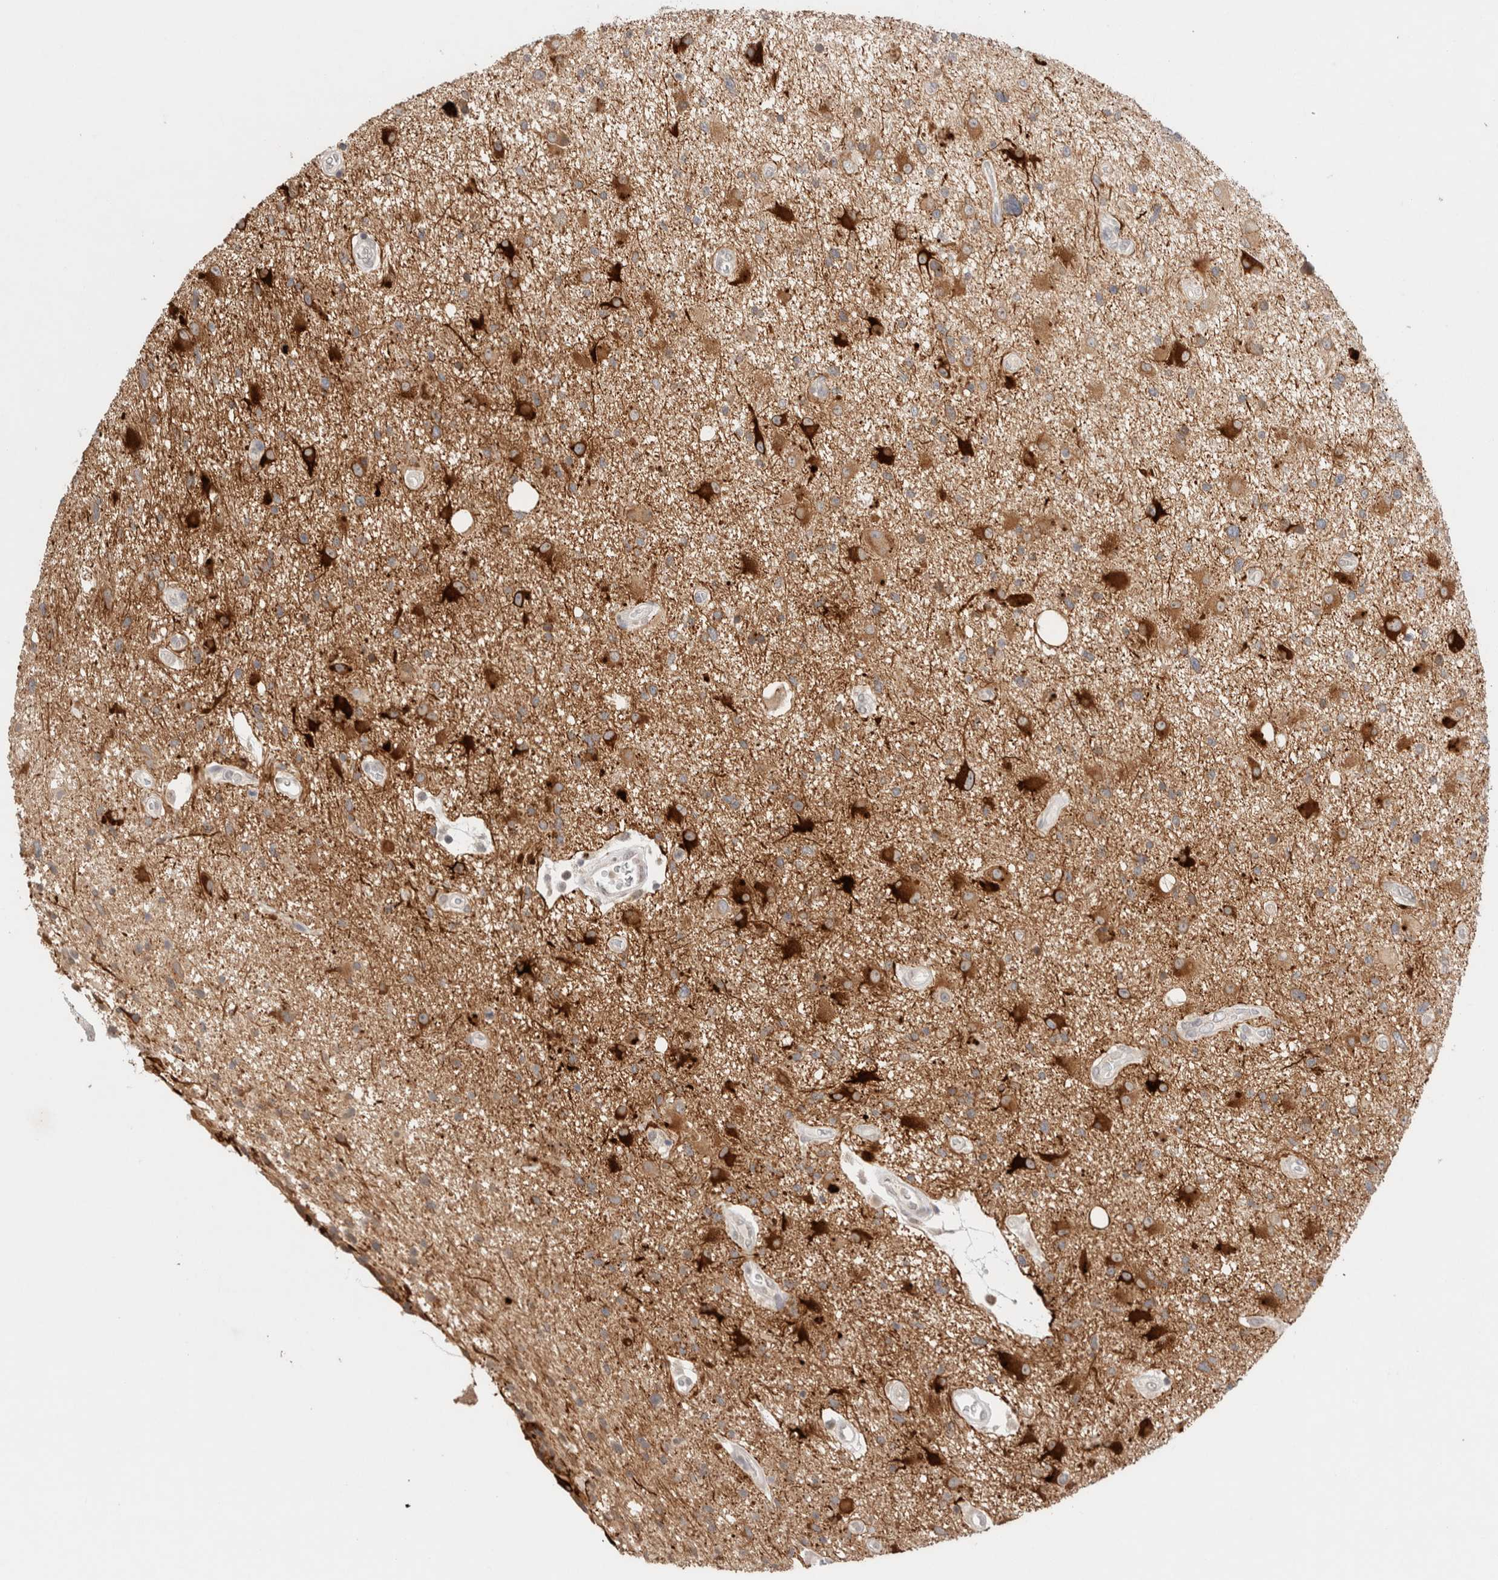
{"staining": {"intensity": "moderate", "quantity": "25%-75%", "location": "cytoplasmic/membranous"}, "tissue": "glioma", "cell_type": "Tumor cells", "image_type": "cancer", "snomed": [{"axis": "morphology", "description": "Glioma, malignant, High grade"}, {"axis": "topography", "description": "Brain"}], "caption": "Protein staining shows moderate cytoplasmic/membranous expression in about 25%-75% of tumor cells in glioma.", "gene": "ERI3", "patient": {"sex": "male", "age": 33}}